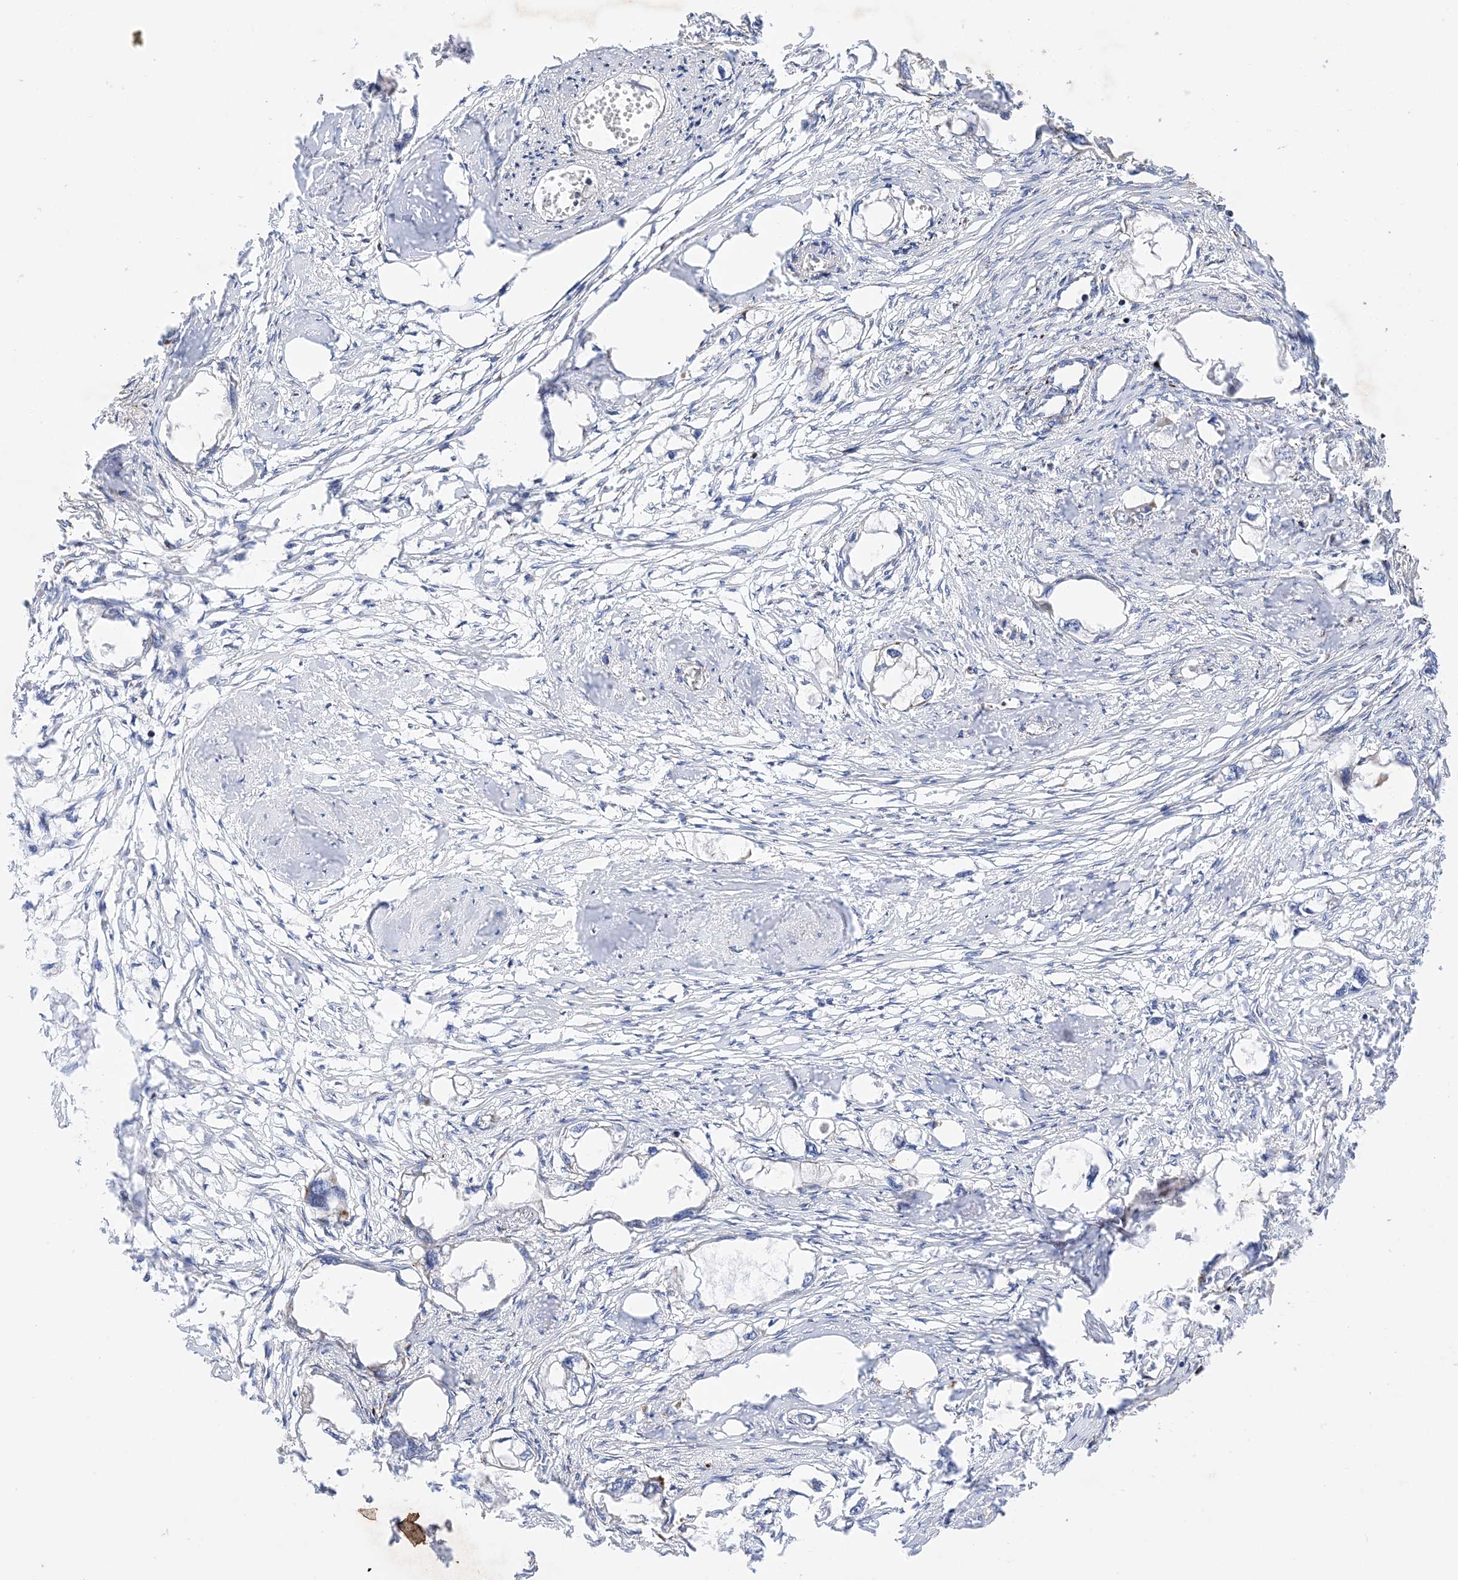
{"staining": {"intensity": "negative", "quantity": "none", "location": "none"}, "tissue": "endometrial cancer", "cell_type": "Tumor cells", "image_type": "cancer", "snomed": [{"axis": "morphology", "description": "Adenocarcinoma, NOS"}, {"axis": "morphology", "description": "Adenocarcinoma, metastatic, NOS"}, {"axis": "topography", "description": "Adipose tissue"}, {"axis": "topography", "description": "Endometrium"}], "caption": "The histopathology image shows no staining of tumor cells in endometrial cancer.", "gene": "PLK4", "patient": {"sex": "female", "age": 67}}